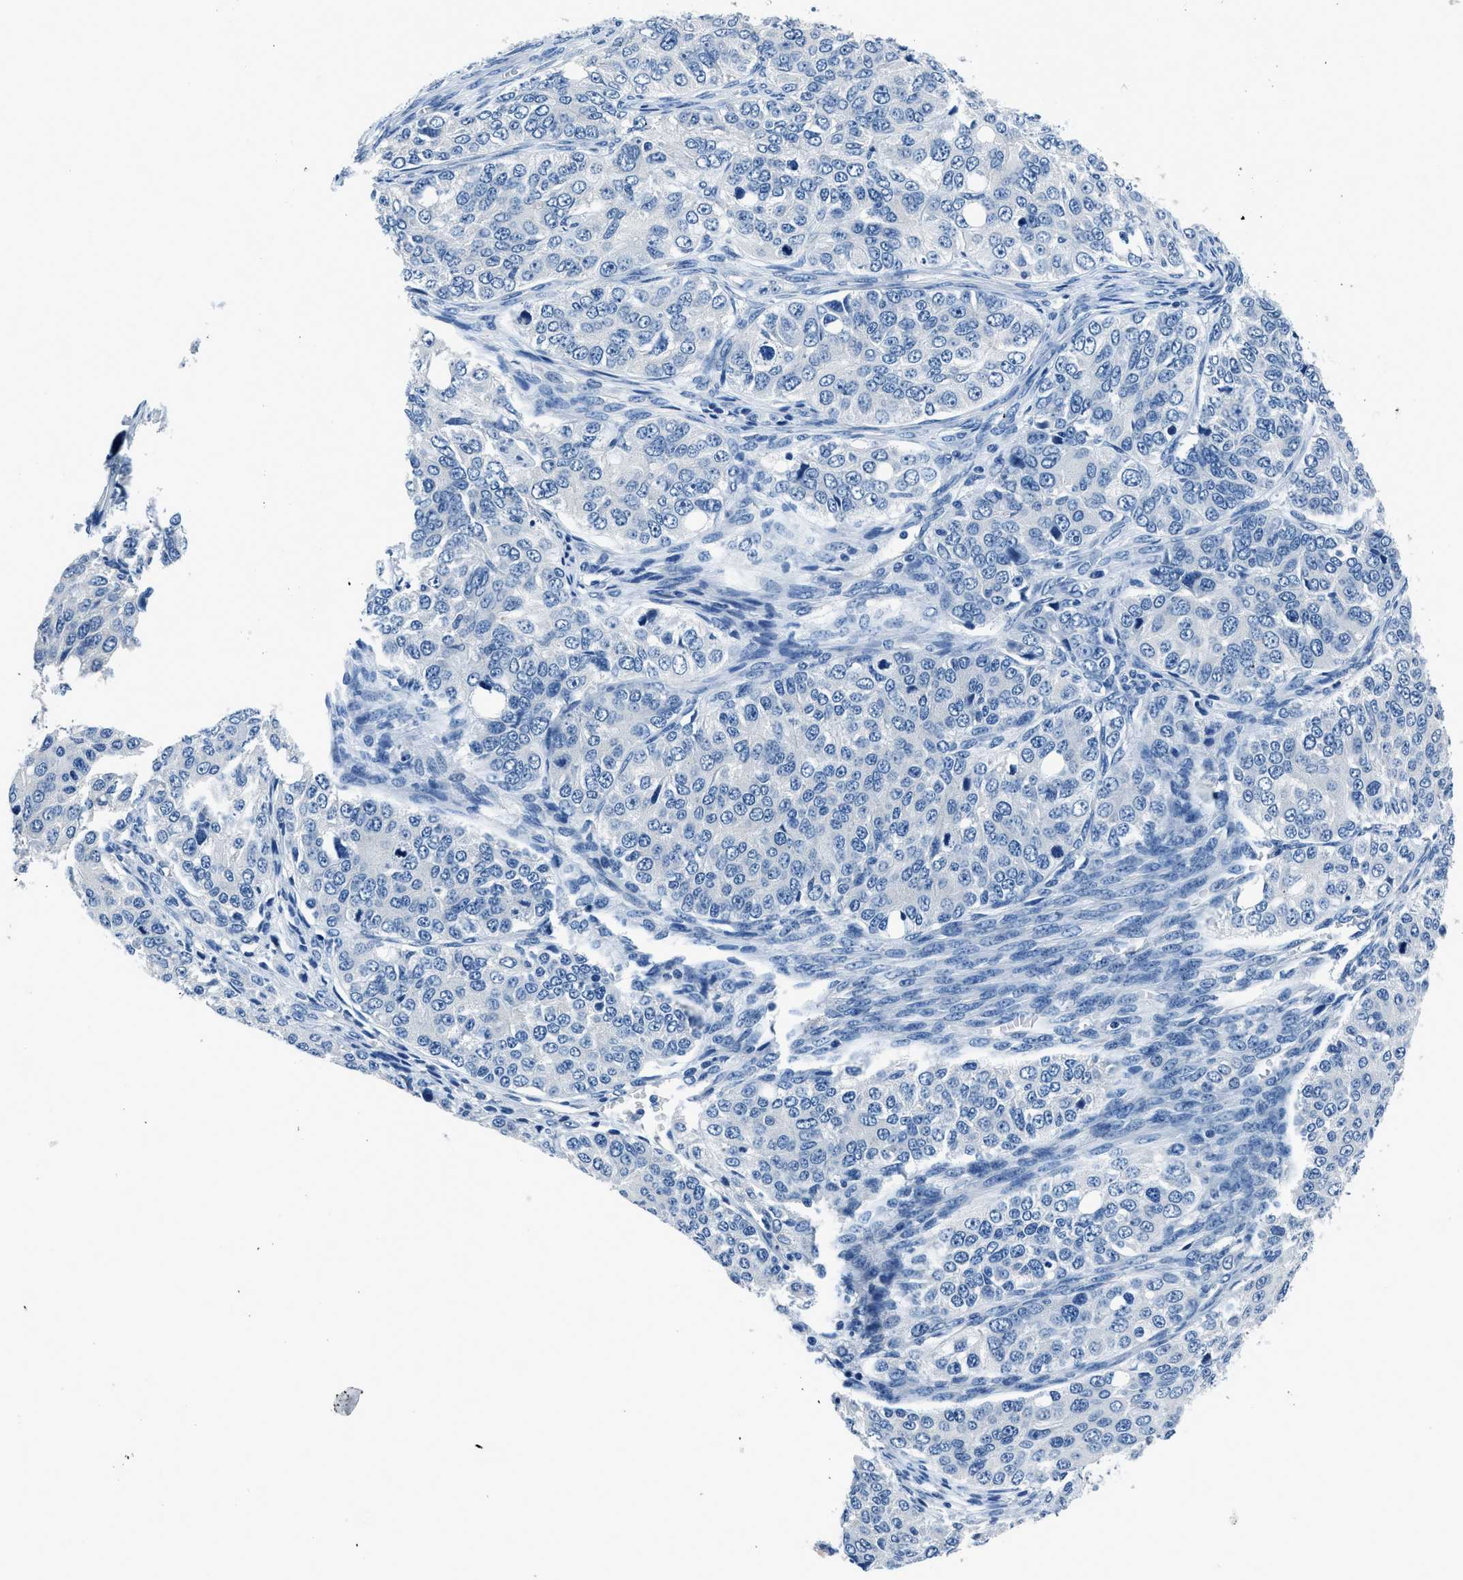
{"staining": {"intensity": "negative", "quantity": "none", "location": "none"}, "tissue": "ovarian cancer", "cell_type": "Tumor cells", "image_type": "cancer", "snomed": [{"axis": "morphology", "description": "Carcinoma, endometroid"}, {"axis": "topography", "description": "Ovary"}], "caption": "Tumor cells show no significant protein staining in ovarian endometroid carcinoma.", "gene": "GJA3", "patient": {"sex": "female", "age": 51}}